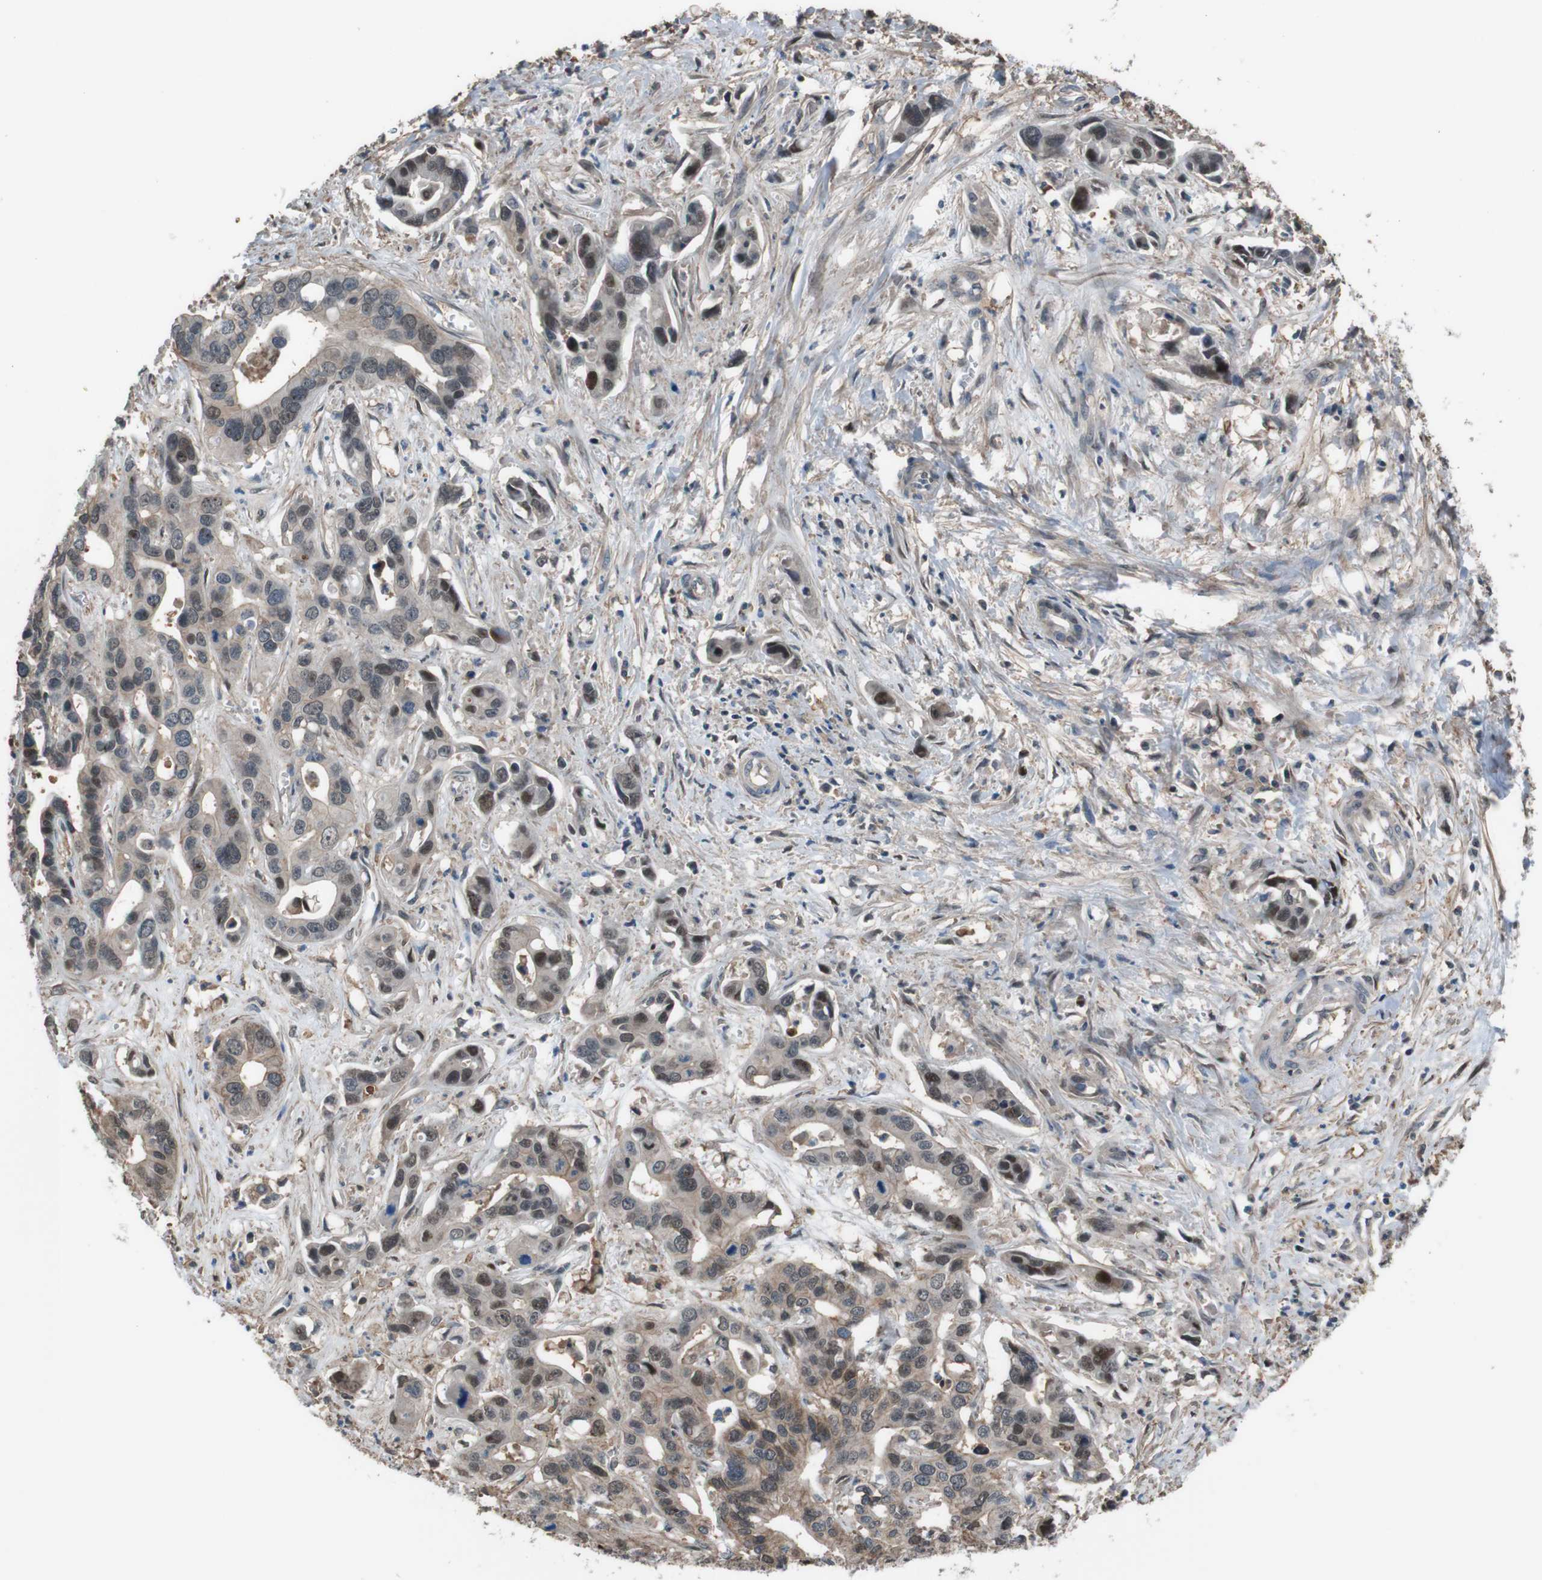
{"staining": {"intensity": "moderate", "quantity": "25%-75%", "location": "cytoplasmic/membranous,nuclear"}, "tissue": "liver cancer", "cell_type": "Tumor cells", "image_type": "cancer", "snomed": [{"axis": "morphology", "description": "Cholangiocarcinoma"}, {"axis": "topography", "description": "Liver"}], "caption": "The image shows immunohistochemical staining of liver cancer (cholangiocarcinoma). There is moderate cytoplasmic/membranous and nuclear staining is present in approximately 25%-75% of tumor cells.", "gene": "ATP2B1", "patient": {"sex": "female", "age": 65}}